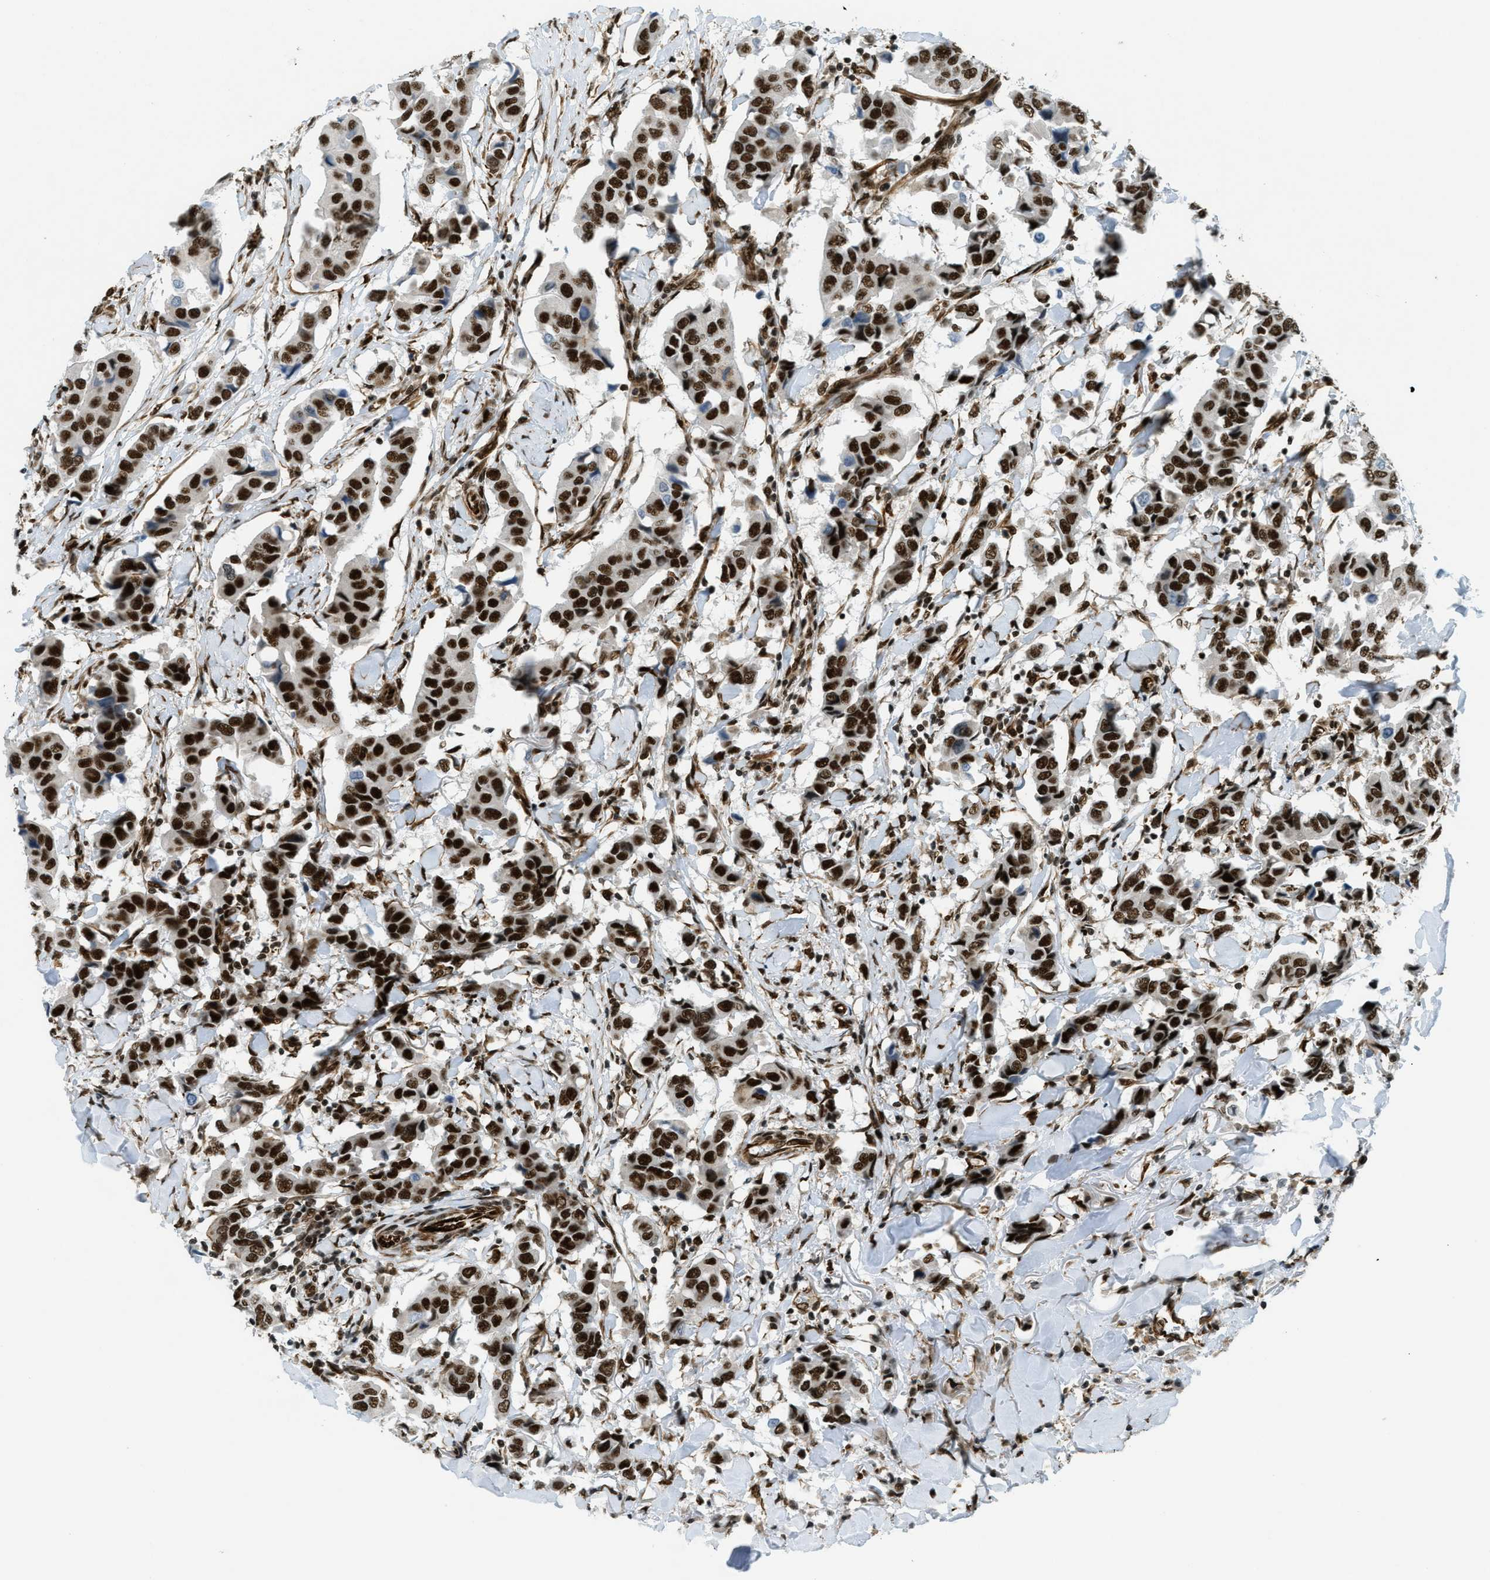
{"staining": {"intensity": "strong", "quantity": ">75%", "location": "nuclear"}, "tissue": "breast cancer", "cell_type": "Tumor cells", "image_type": "cancer", "snomed": [{"axis": "morphology", "description": "Duct carcinoma"}, {"axis": "topography", "description": "Breast"}], "caption": "A high-resolution photomicrograph shows immunohistochemistry staining of breast cancer, which displays strong nuclear expression in approximately >75% of tumor cells. (Stains: DAB (3,3'-diaminobenzidine) in brown, nuclei in blue, Microscopy: brightfield microscopy at high magnification).", "gene": "ZFR", "patient": {"sex": "female", "age": 80}}